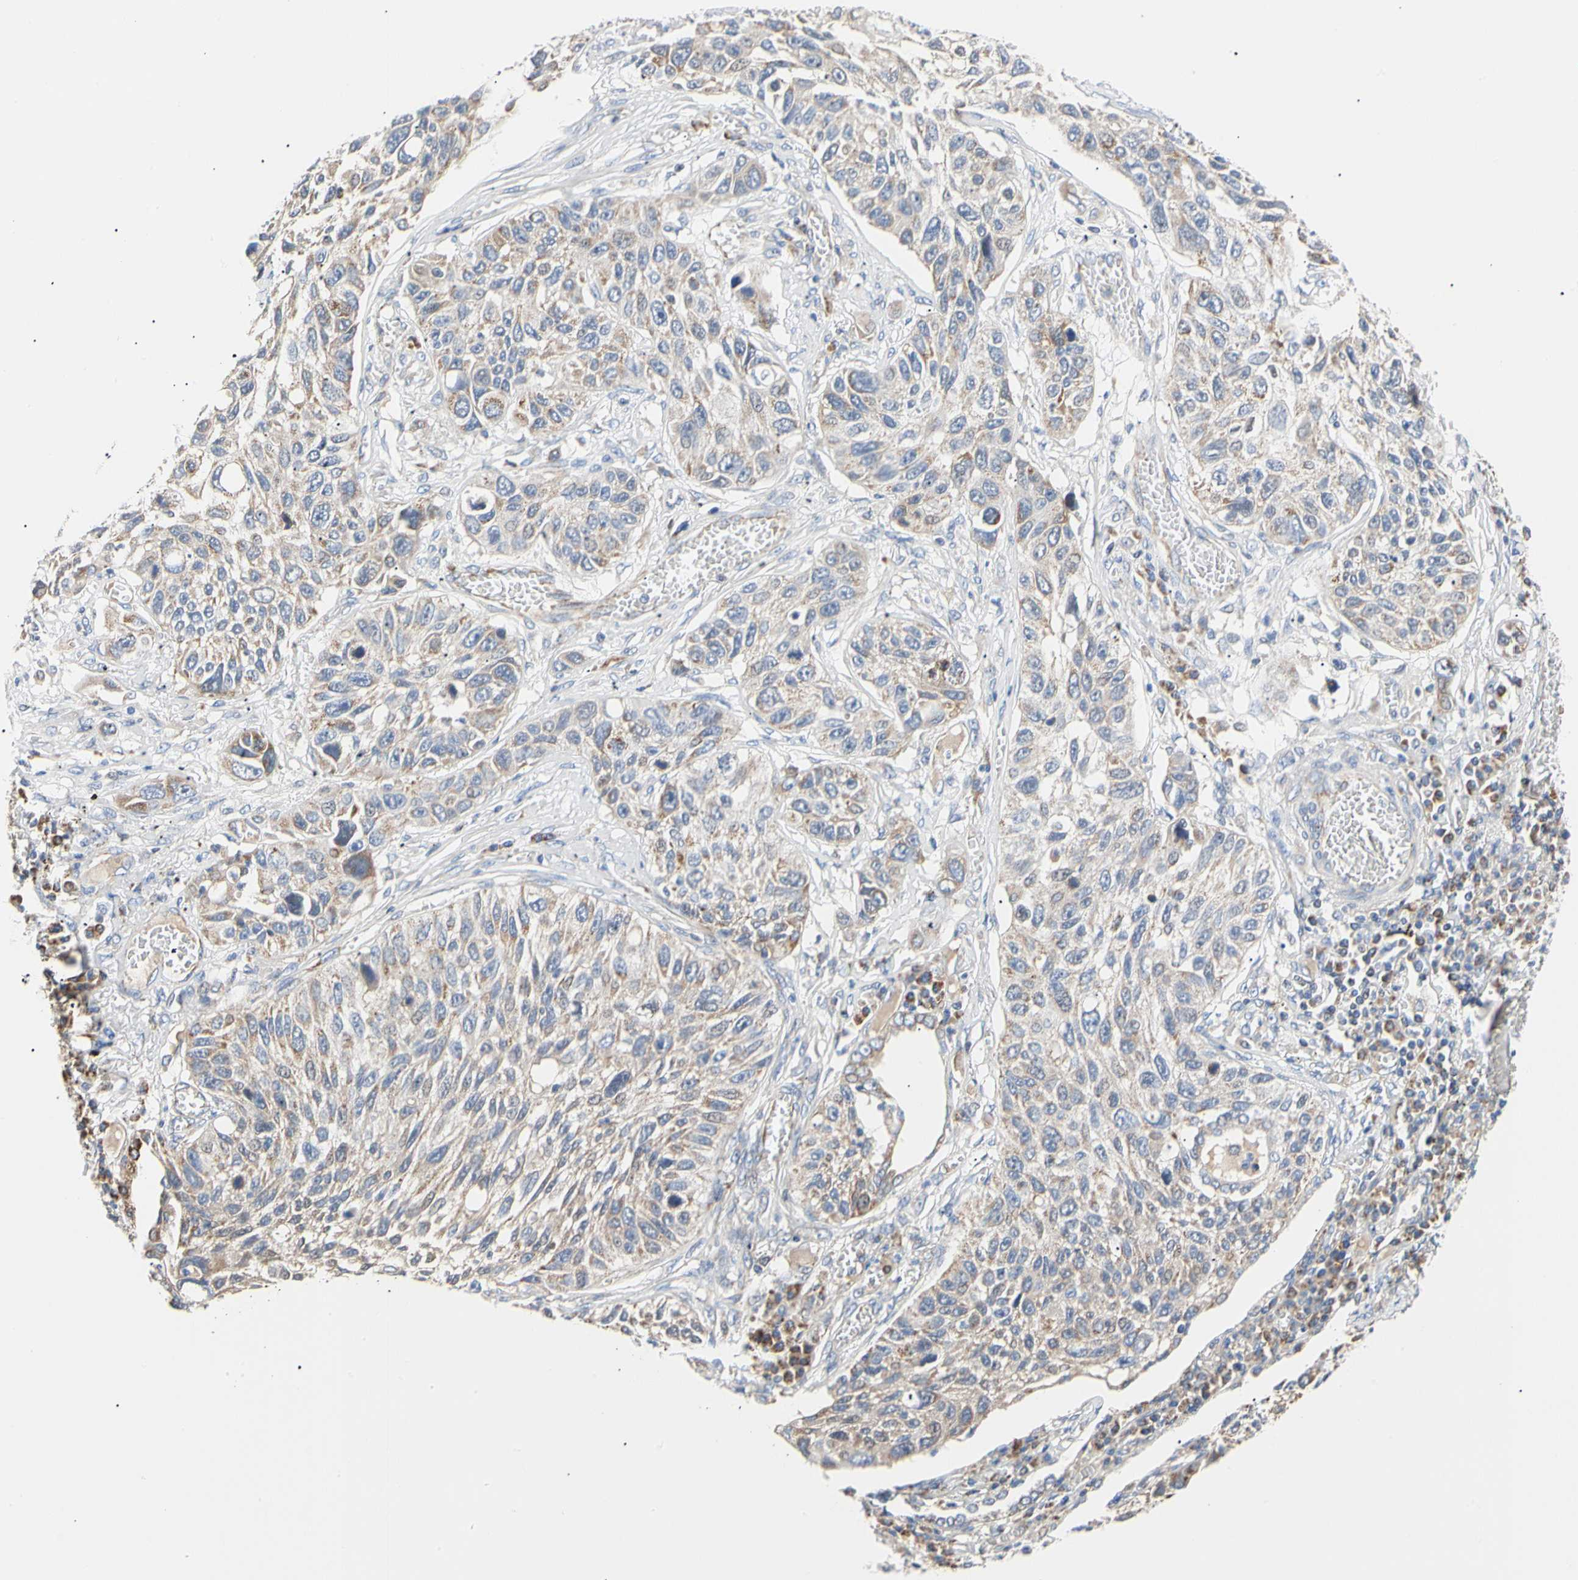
{"staining": {"intensity": "weak", "quantity": "25%-75%", "location": "cytoplasmic/membranous"}, "tissue": "lung cancer", "cell_type": "Tumor cells", "image_type": "cancer", "snomed": [{"axis": "morphology", "description": "Squamous cell carcinoma, NOS"}, {"axis": "topography", "description": "Lung"}], "caption": "A photomicrograph of squamous cell carcinoma (lung) stained for a protein demonstrates weak cytoplasmic/membranous brown staining in tumor cells. (IHC, brightfield microscopy, high magnification).", "gene": "ACAT1", "patient": {"sex": "male", "age": 71}}